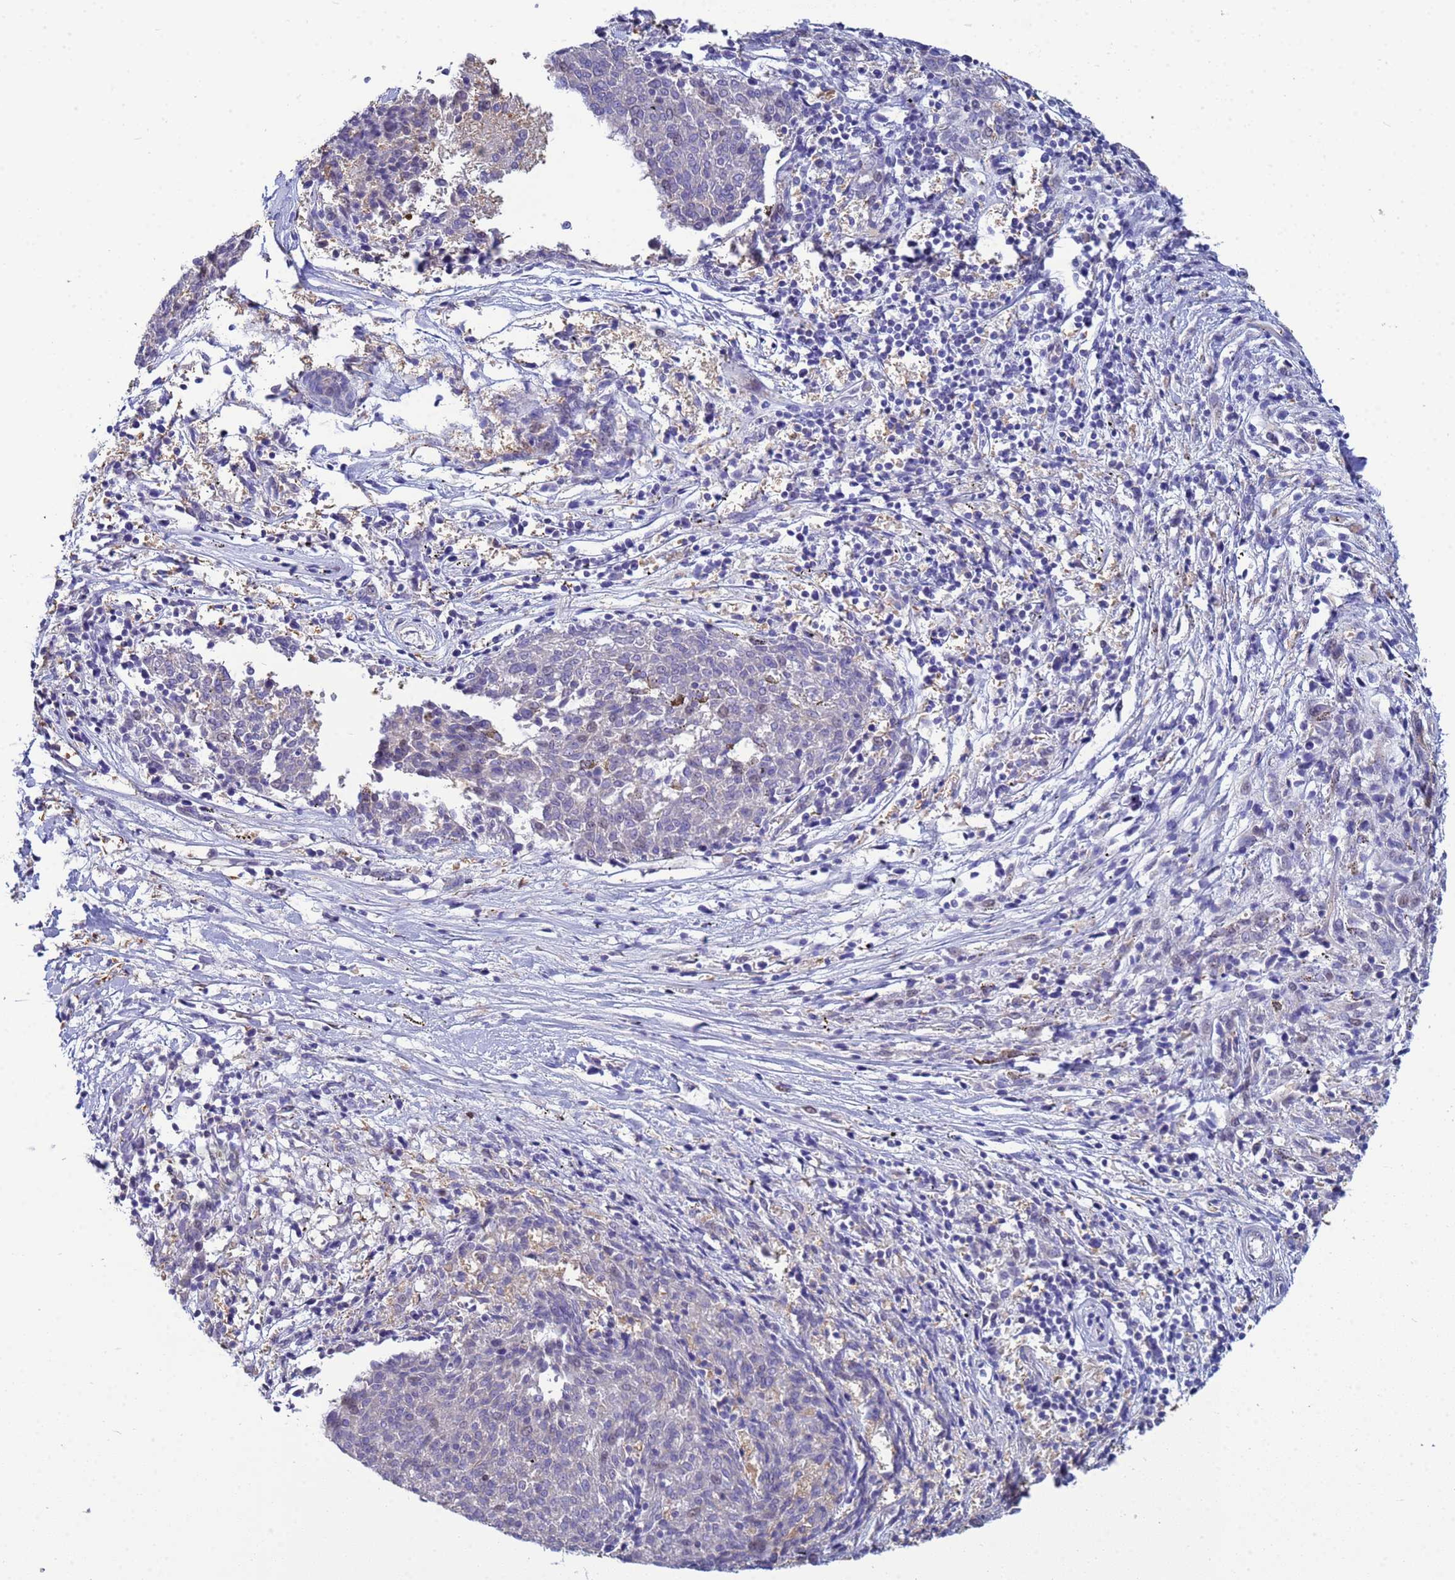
{"staining": {"intensity": "negative", "quantity": "none", "location": "none"}, "tissue": "melanoma", "cell_type": "Tumor cells", "image_type": "cancer", "snomed": [{"axis": "morphology", "description": "Malignant melanoma, NOS"}, {"axis": "topography", "description": "Skin"}], "caption": "IHC image of neoplastic tissue: human melanoma stained with DAB (3,3'-diaminobenzidine) displays no significant protein positivity in tumor cells.", "gene": "PPP6R1", "patient": {"sex": "female", "age": 72}}